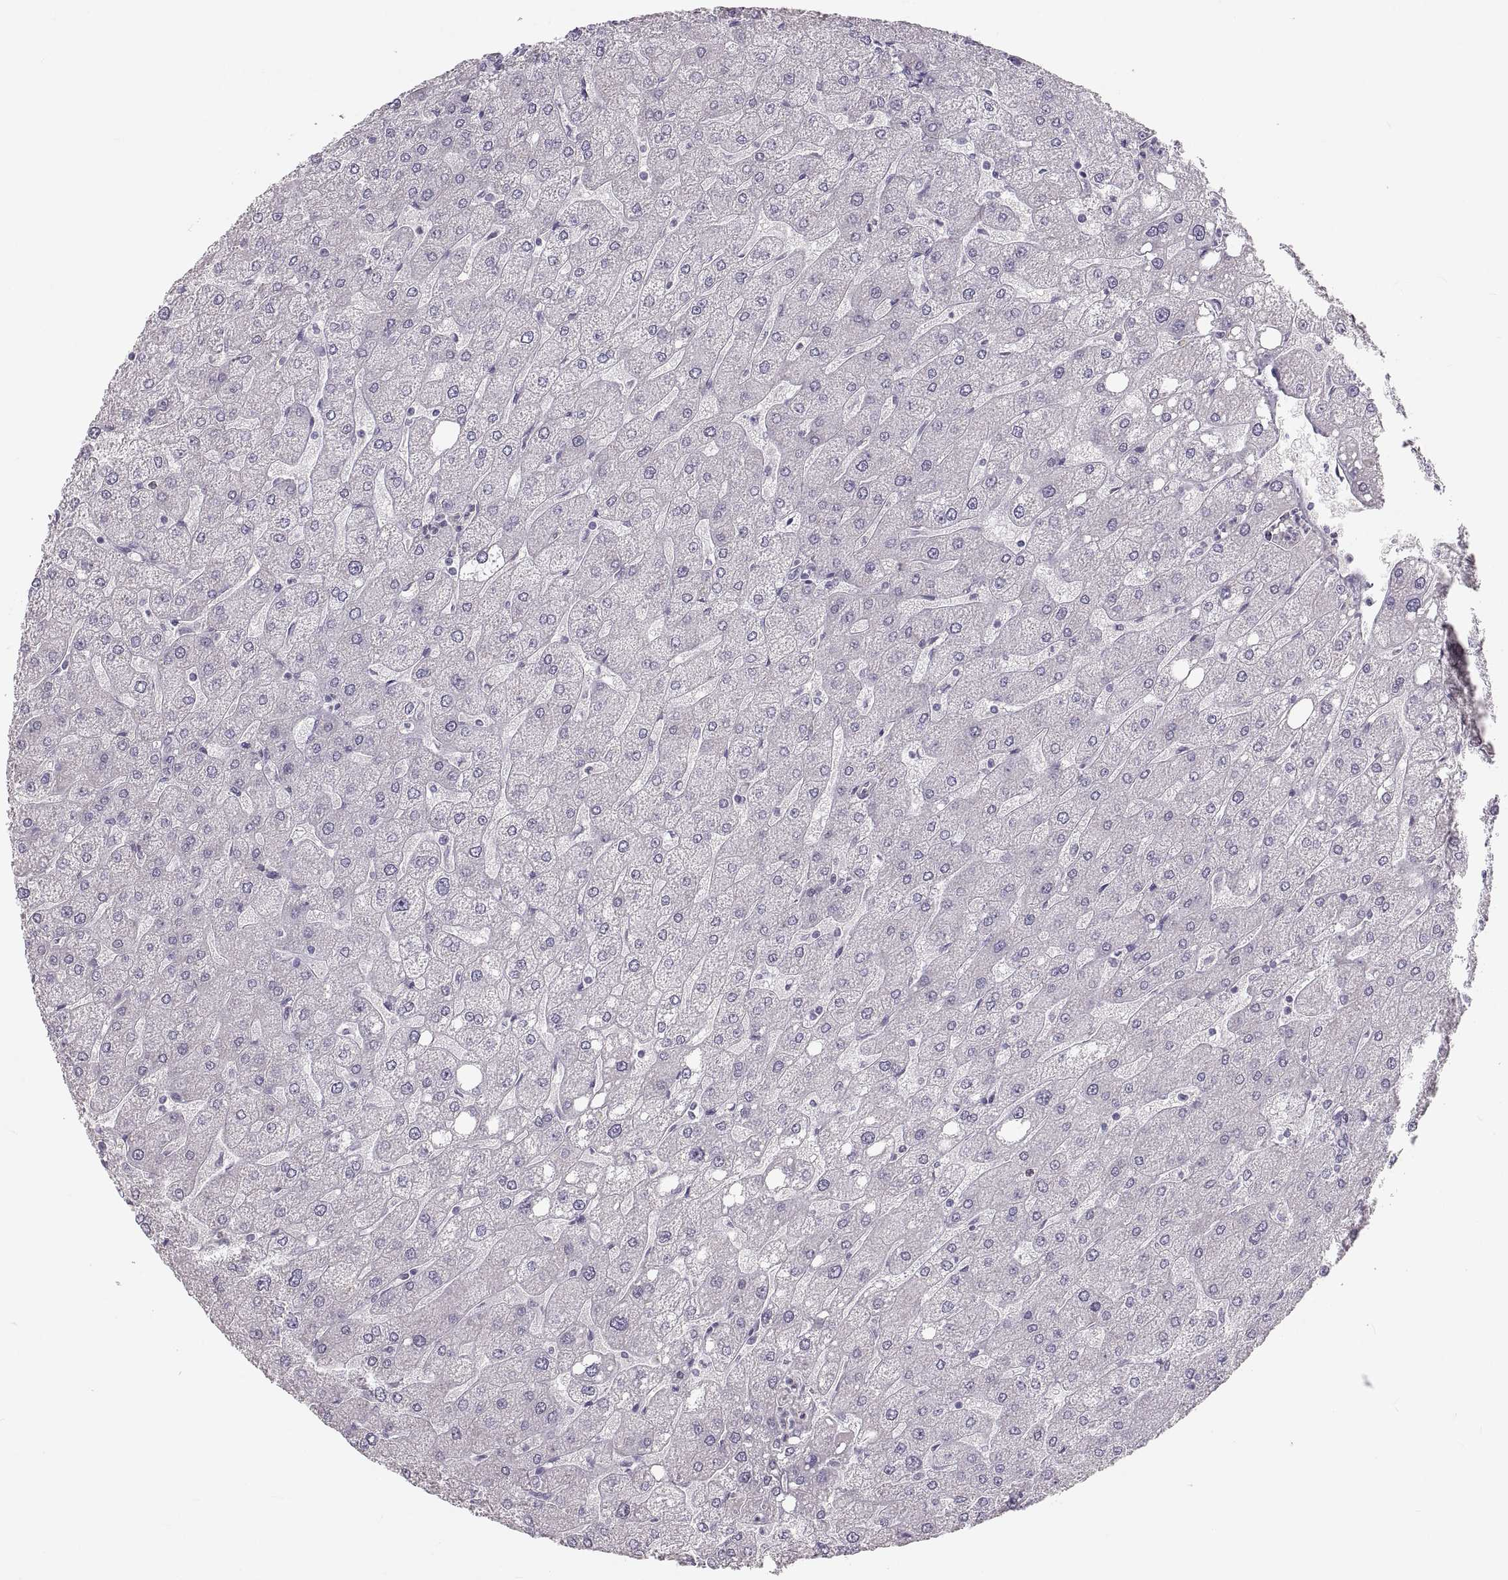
{"staining": {"intensity": "negative", "quantity": "none", "location": "none"}, "tissue": "liver", "cell_type": "Cholangiocytes", "image_type": "normal", "snomed": [{"axis": "morphology", "description": "Normal tissue, NOS"}, {"axis": "topography", "description": "Liver"}], "caption": "High power microscopy micrograph of an immunohistochemistry (IHC) image of benign liver, revealing no significant positivity in cholangiocytes.", "gene": "RUNDC3A", "patient": {"sex": "male", "age": 67}}